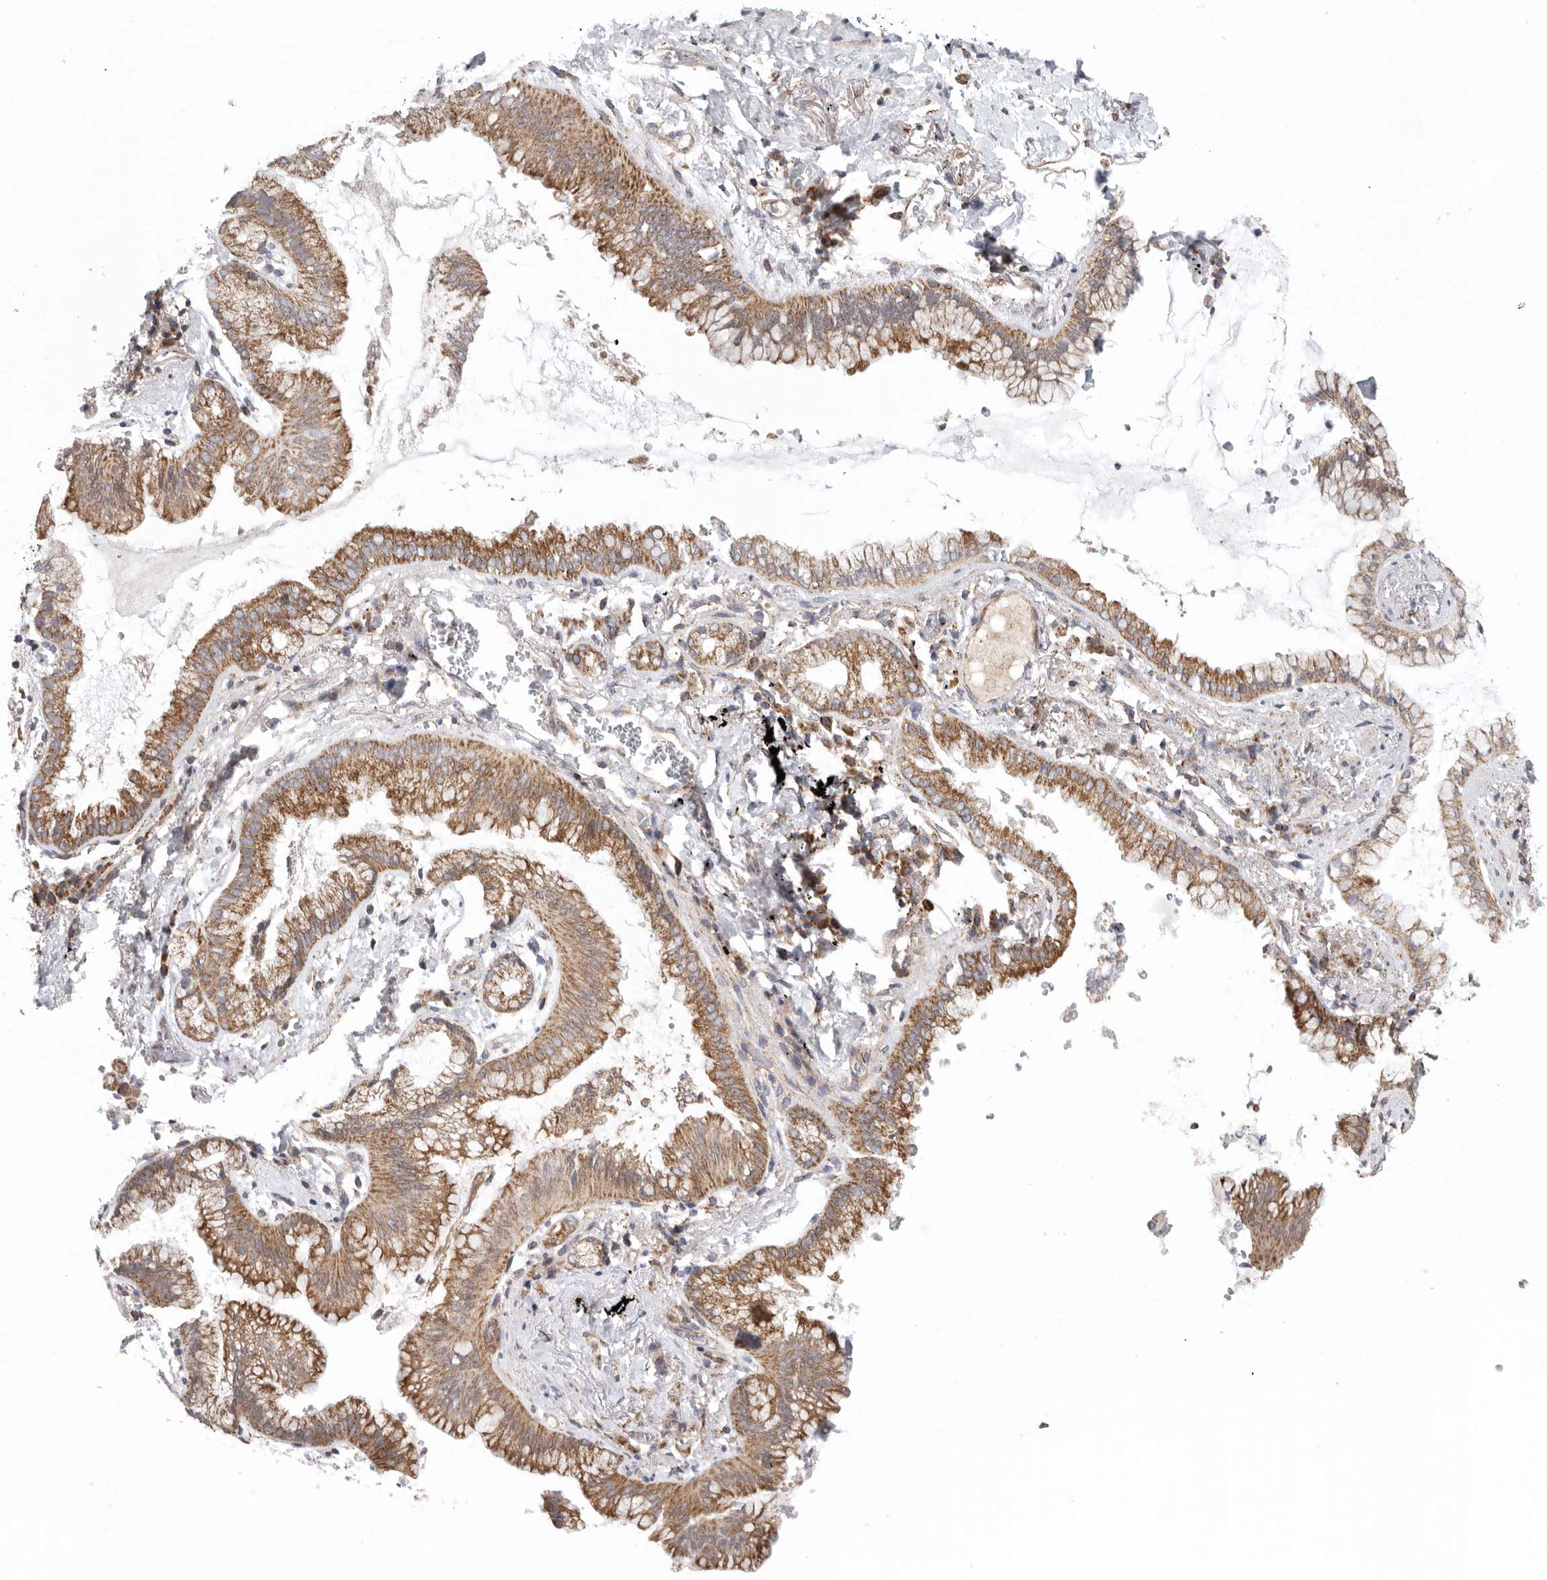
{"staining": {"intensity": "moderate", "quantity": ">75%", "location": "cytoplasmic/membranous"}, "tissue": "lung cancer", "cell_type": "Tumor cells", "image_type": "cancer", "snomed": [{"axis": "morphology", "description": "Adenocarcinoma, NOS"}, {"axis": "topography", "description": "Lung"}], "caption": "Moderate cytoplasmic/membranous expression for a protein is present in approximately >75% of tumor cells of adenocarcinoma (lung) using immunohistochemistry (IHC).", "gene": "FKBP8", "patient": {"sex": "female", "age": 70}}